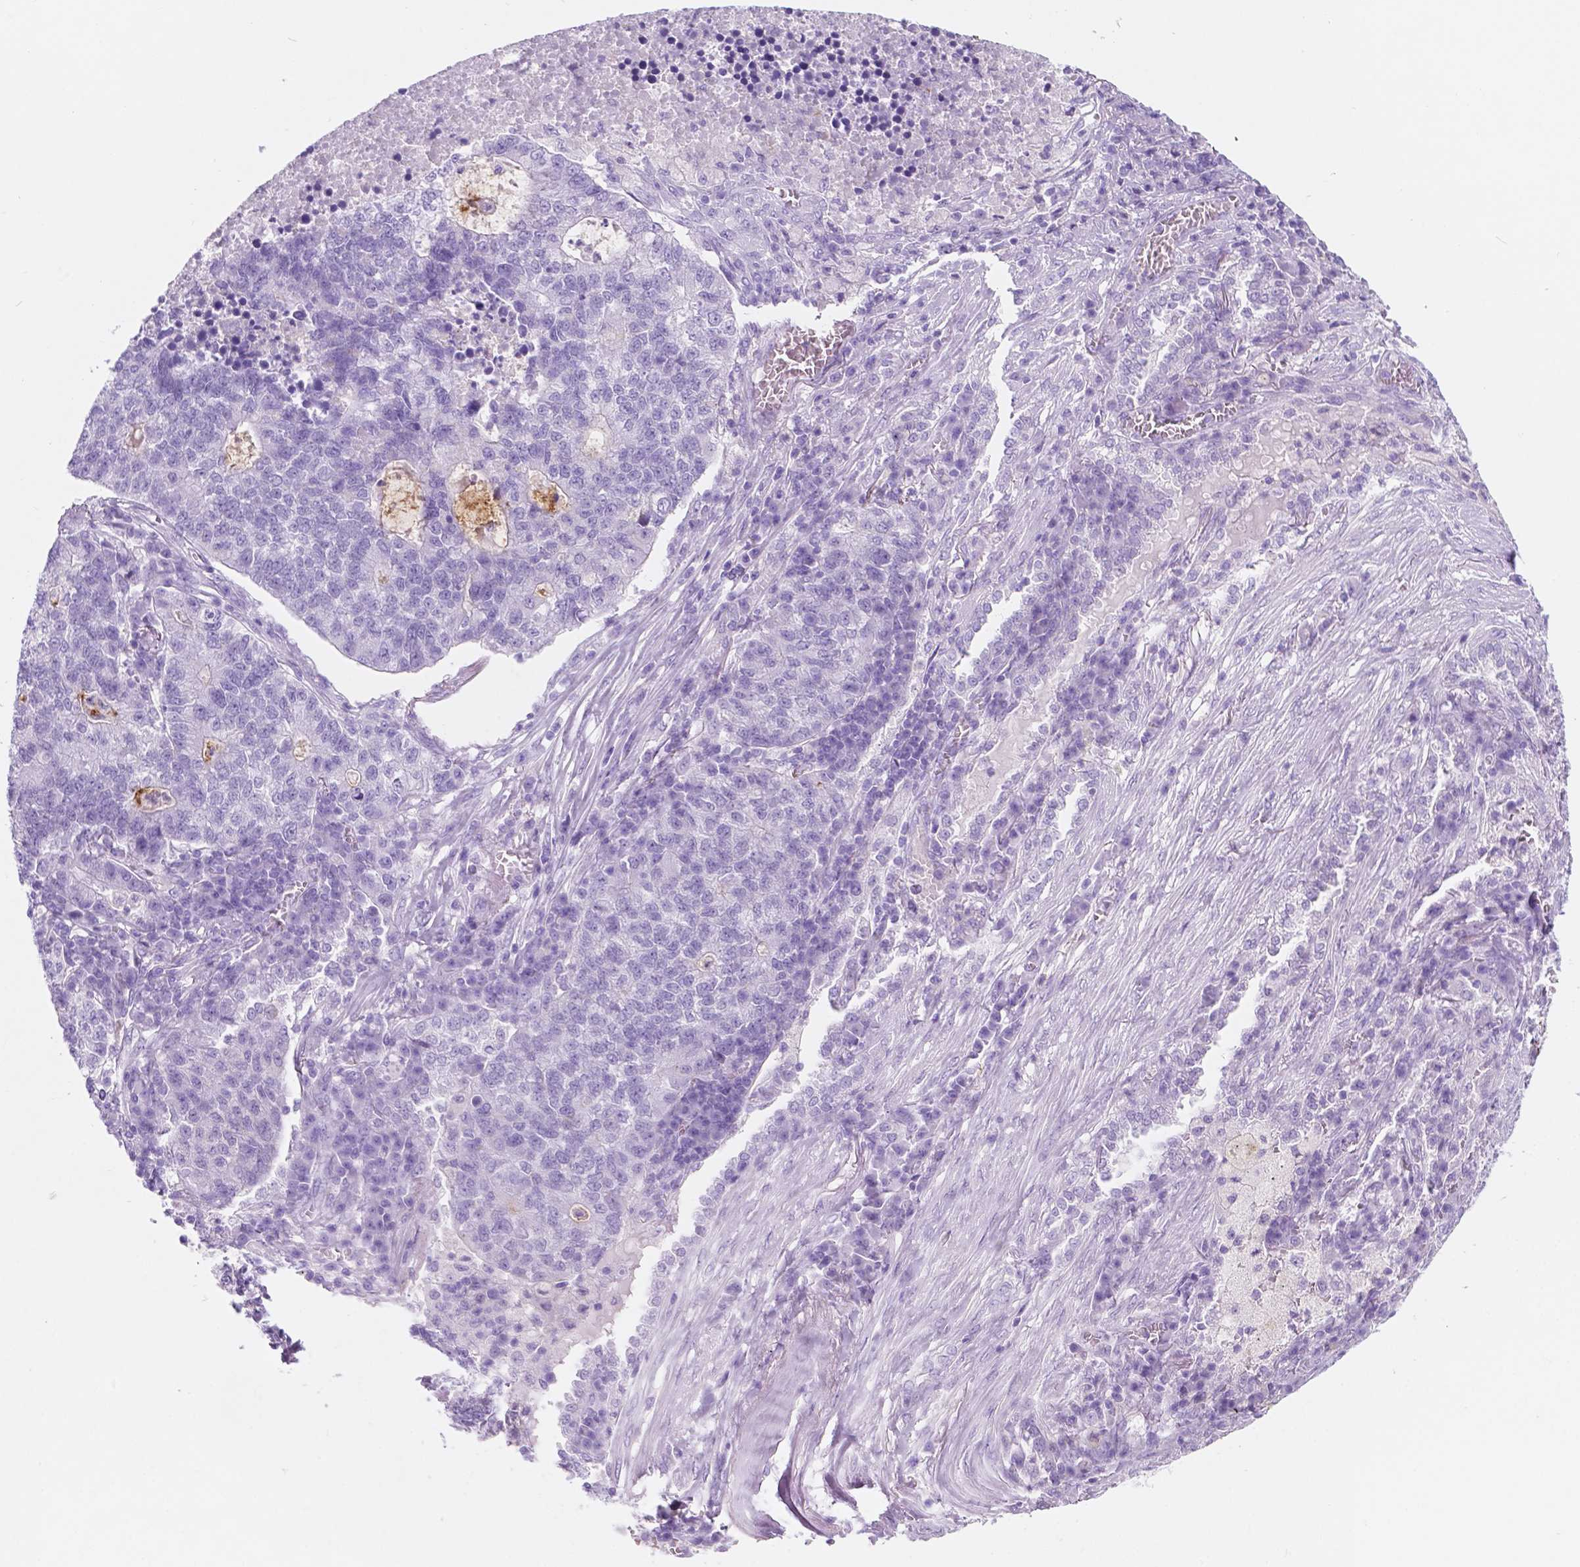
{"staining": {"intensity": "negative", "quantity": "none", "location": "none"}, "tissue": "lung cancer", "cell_type": "Tumor cells", "image_type": "cancer", "snomed": [{"axis": "morphology", "description": "Adenocarcinoma, NOS"}, {"axis": "topography", "description": "Lung"}], "caption": "Tumor cells show no significant expression in lung cancer (adenocarcinoma).", "gene": "CUZD1", "patient": {"sex": "male", "age": 57}}